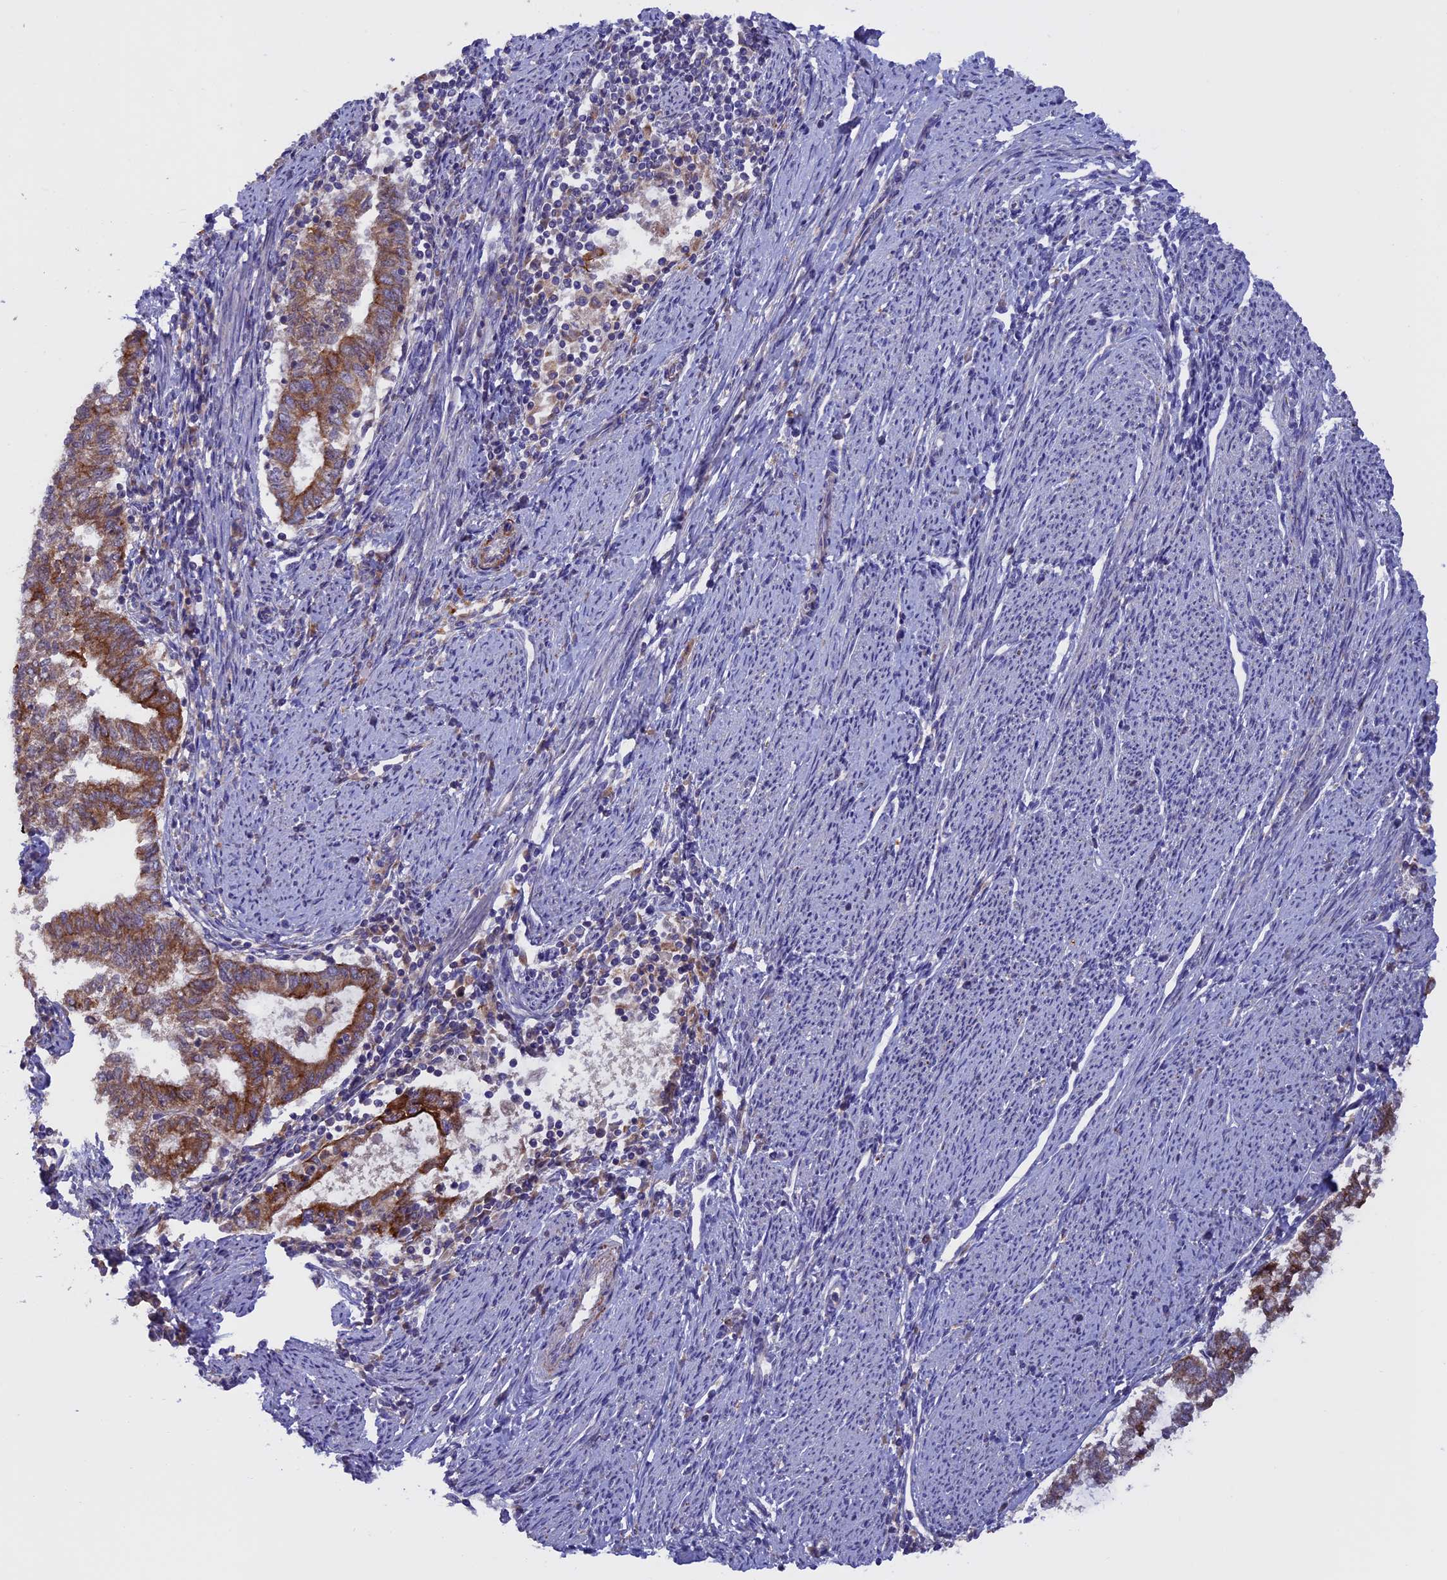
{"staining": {"intensity": "strong", "quantity": ">75%", "location": "cytoplasmic/membranous"}, "tissue": "endometrial cancer", "cell_type": "Tumor cells", "image_type": "cancer", "snomed": [{"axis": "morphology", "description": "Adenocarcinoma, NOS"}, {"axis": "topography", "description": "Endometrium"}], "caption": "This is an image of immunohistochemistry staining of adenocarcinoma (endometrial), which shows strong expression in the cytoplasmic/membranous of tumor cells.", "gene": "PTPN9", "patient": {"sex": "female", "age": 79}}